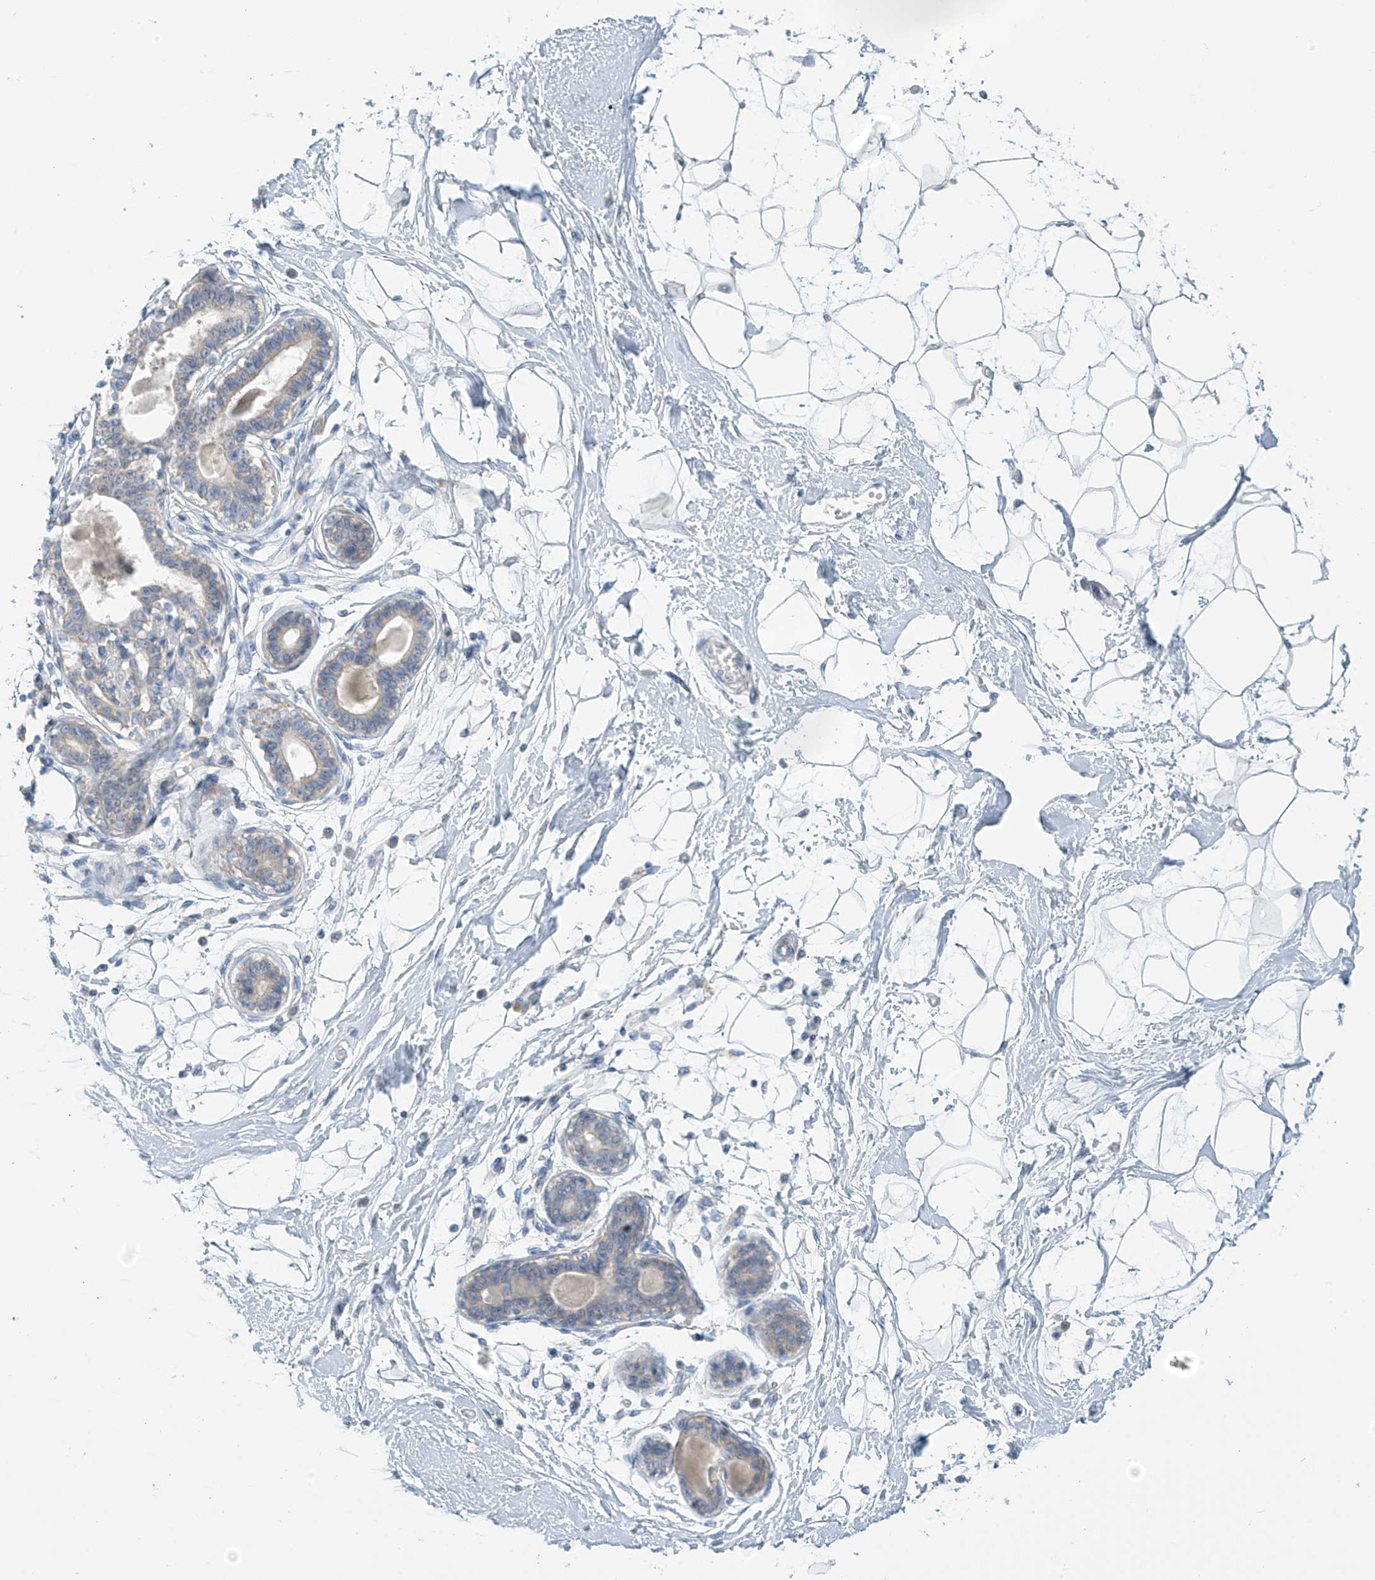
{"staining": {"intensity": "negative", "quantity": "none", "location": "none"}, "tissue": "breast", "cell_type": "Adipocytes", "image_type": "normal", "snomed": [{"axis": "morphology", "description": "Normal tissue, NOS"}, {"axis": "topography", "description": "Breast"}], "caption": "Immunohistochemical staining of benign human breast reveals no significant expression in adipocytes.", "gene": "SLC6A12", "patient": {"sex": "female", "age": 45}}